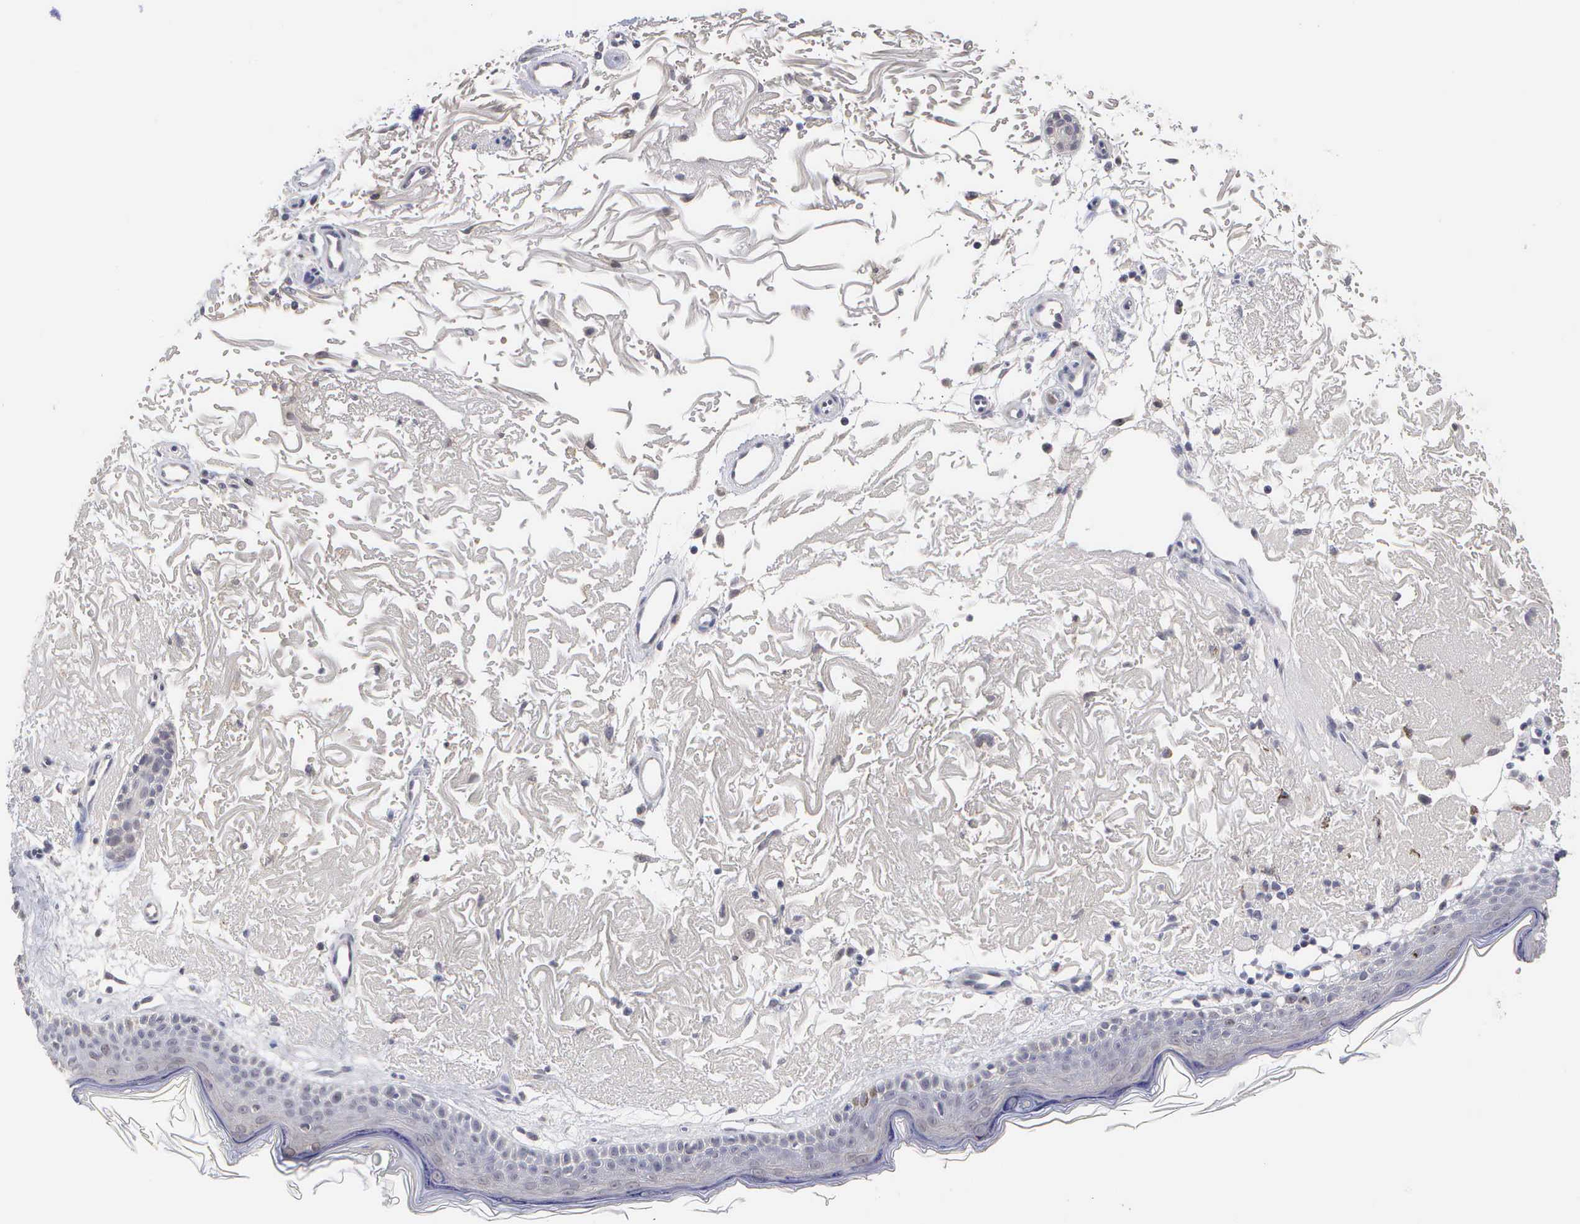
{"staining": {"intensity": "negative", "quantity": "none", "location": "none"}, "tissue": "skin", "cell_type": "Fibroblasts", "image_type": "normal", "snomed": [{"axis": "morphology", "description": "Normal tissue, NOS"}, {"axis": "topography", "description": "Skin"}], "caption": "Fibroblasts are negative for protein expression in unremarkable human skin. (Stains: DAB immunohistochemistry with hematoxylin counter stain, Microscopy: brightfield microscopy at high magnification).", "gene": "KDM6A", "patient": {"sex": "female", "age": 90}}